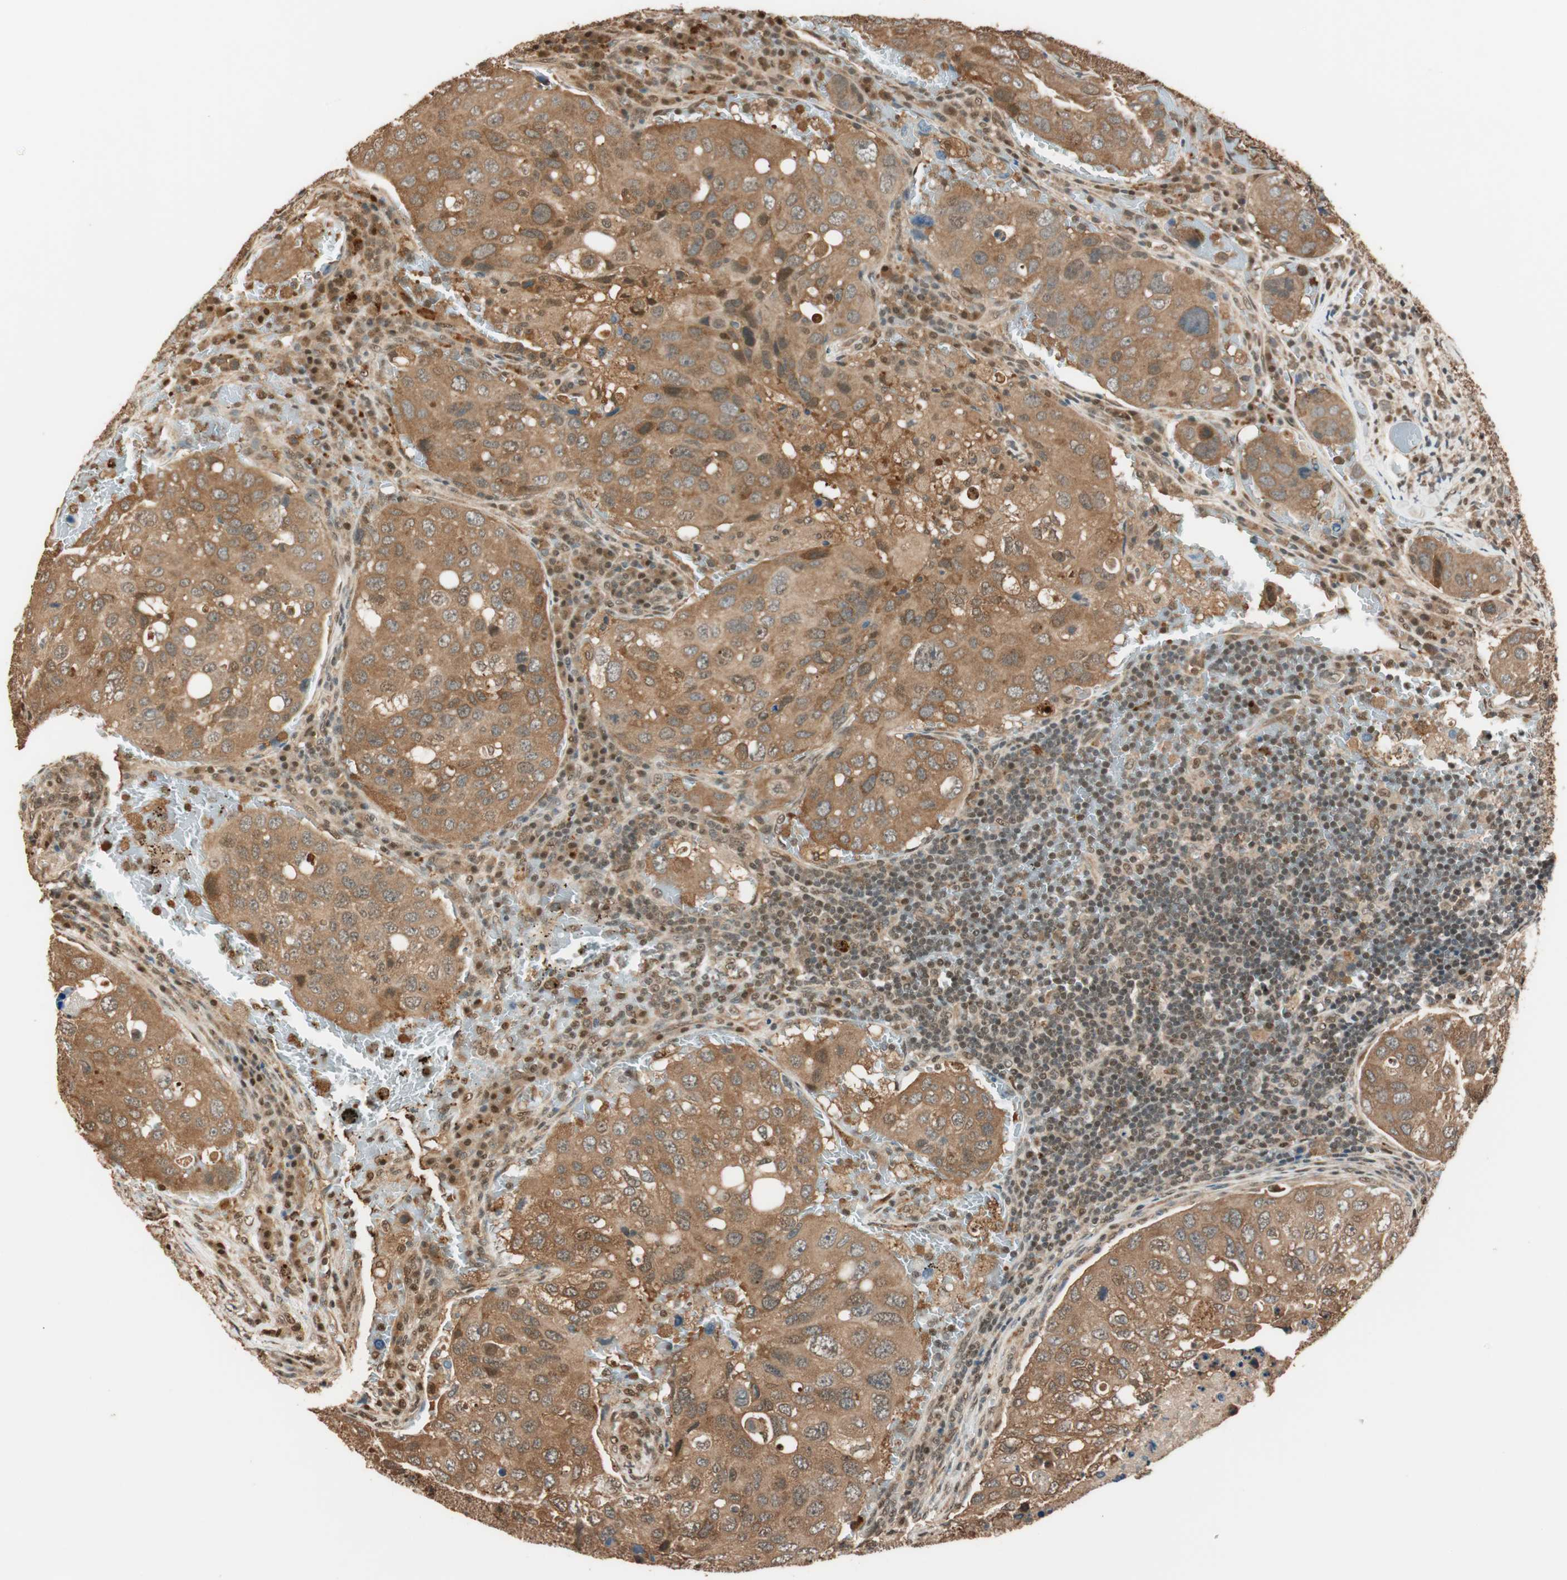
{"staining": {"intensity": "moderate", "quantity": ">75%", "location": "cytoplasmic/membranous,nuclear"}, "tissue": "urothelial cancer", "cell_type": "Tumor cells", "image_type": "cancer", "snomed": [{"axis": "morphology", "description": "Urothelial carcinoma, High grade"}, {"axis": "topography", "description": "Lymph node"}, {"axis": "topography", "description": "Urinary bladder"}], "caption": "Protein expression analysis of urothelial cancer reveals moderate cytoplasmic/membranous and nuclear expression in approximately >75% of tumor cells.", "gene": "ZNF443", "patient": {"sex": "male", "age": 51}}